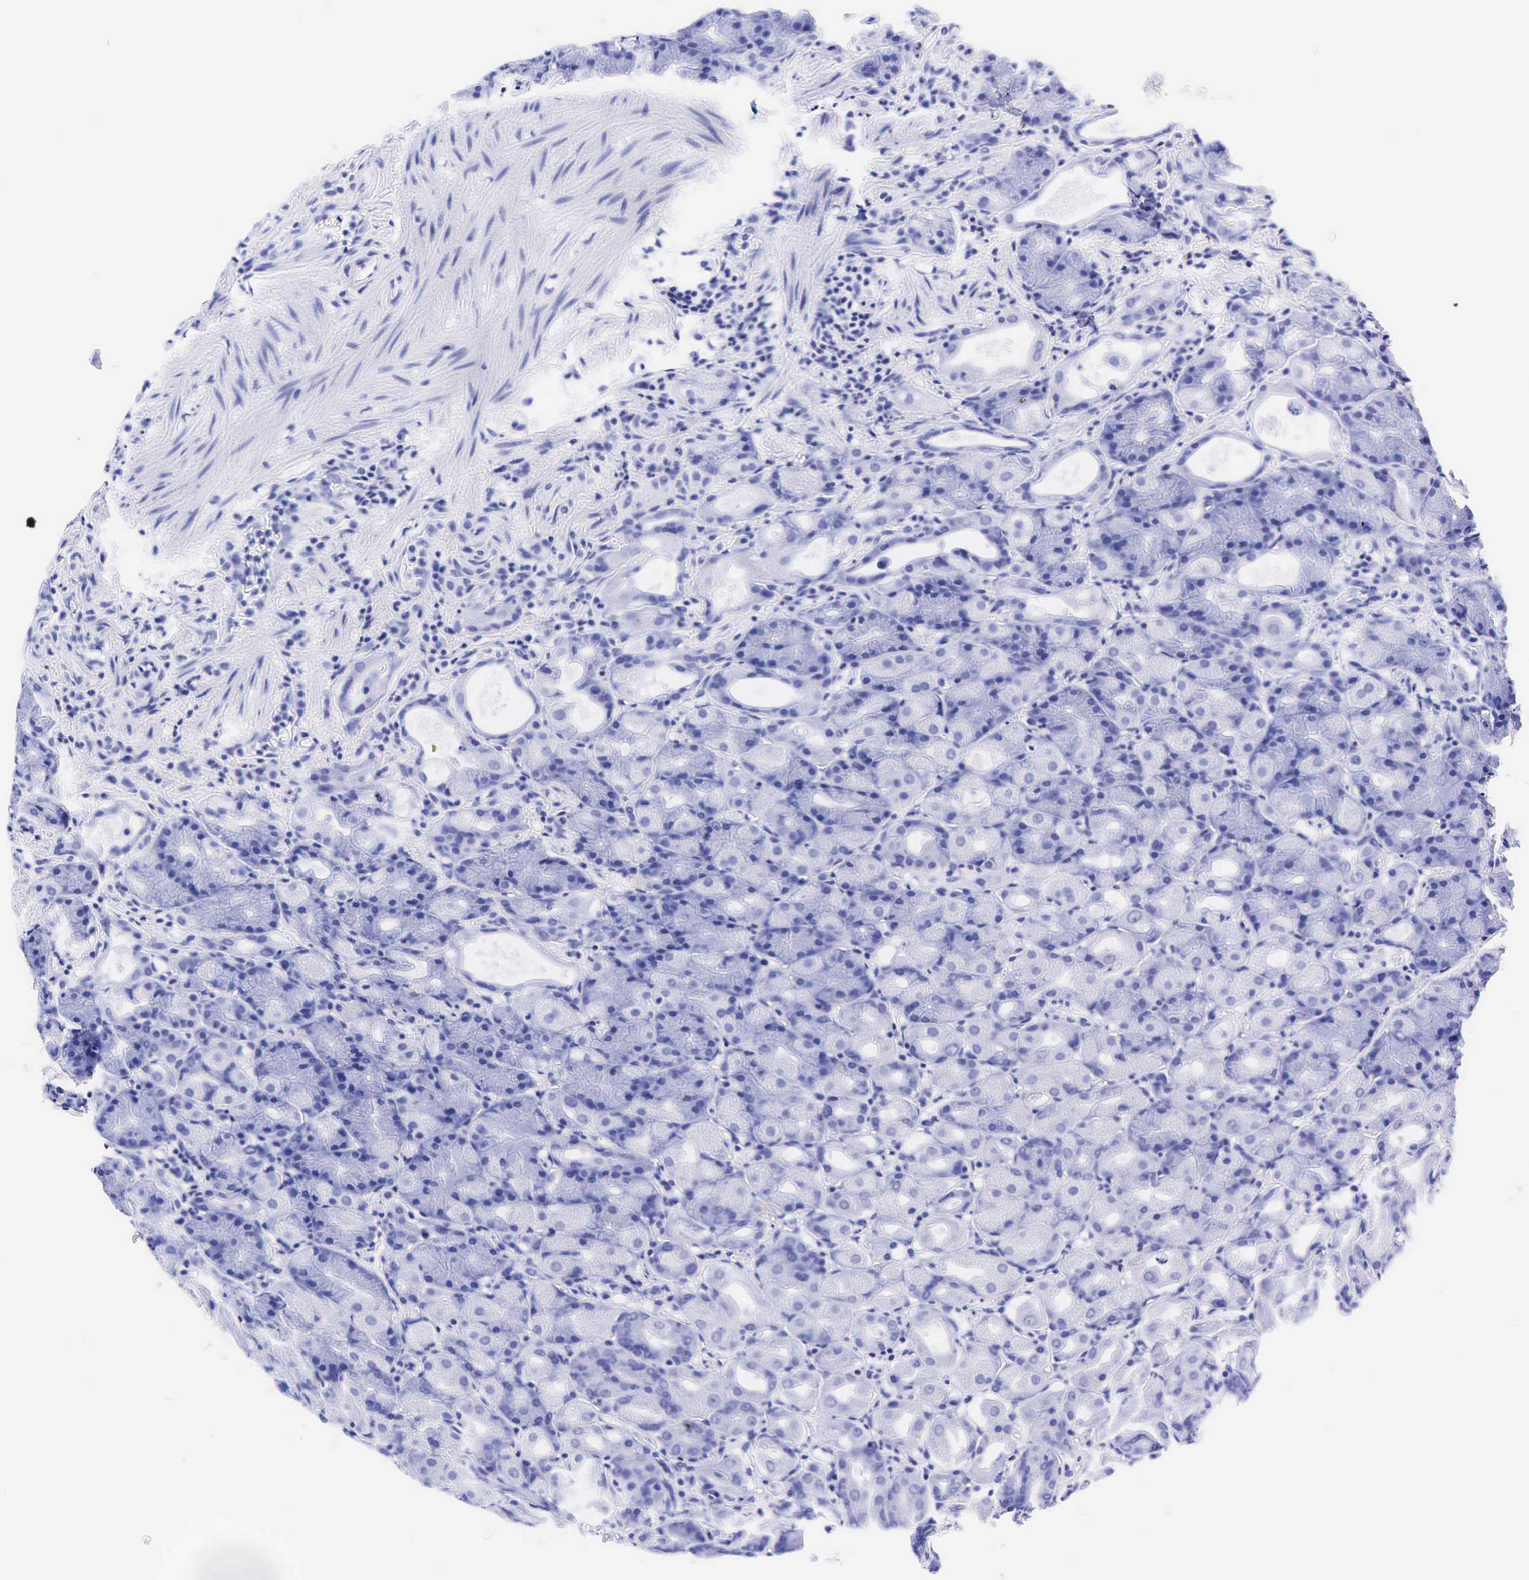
{"staining": {"intensity": "negative", "quantity": "none", "location": "none"}, "tissue": "stomach", "cell_type": "Glandular cells", "image_type": "normal", "snomed": [{"axis": "morphology", "description": "Normal tissue, NOS"}, {"axis": "topography", "description": "Stomach, upper"}], "caption": "Stomach was stained to show a protein in brown. There is no significant expression in glandular cells. (DAB (3,3'-diaminobenzidine) IHC, high magnification).", "gene": "GAST", "patient": {"sex": "female", "age": 75}}